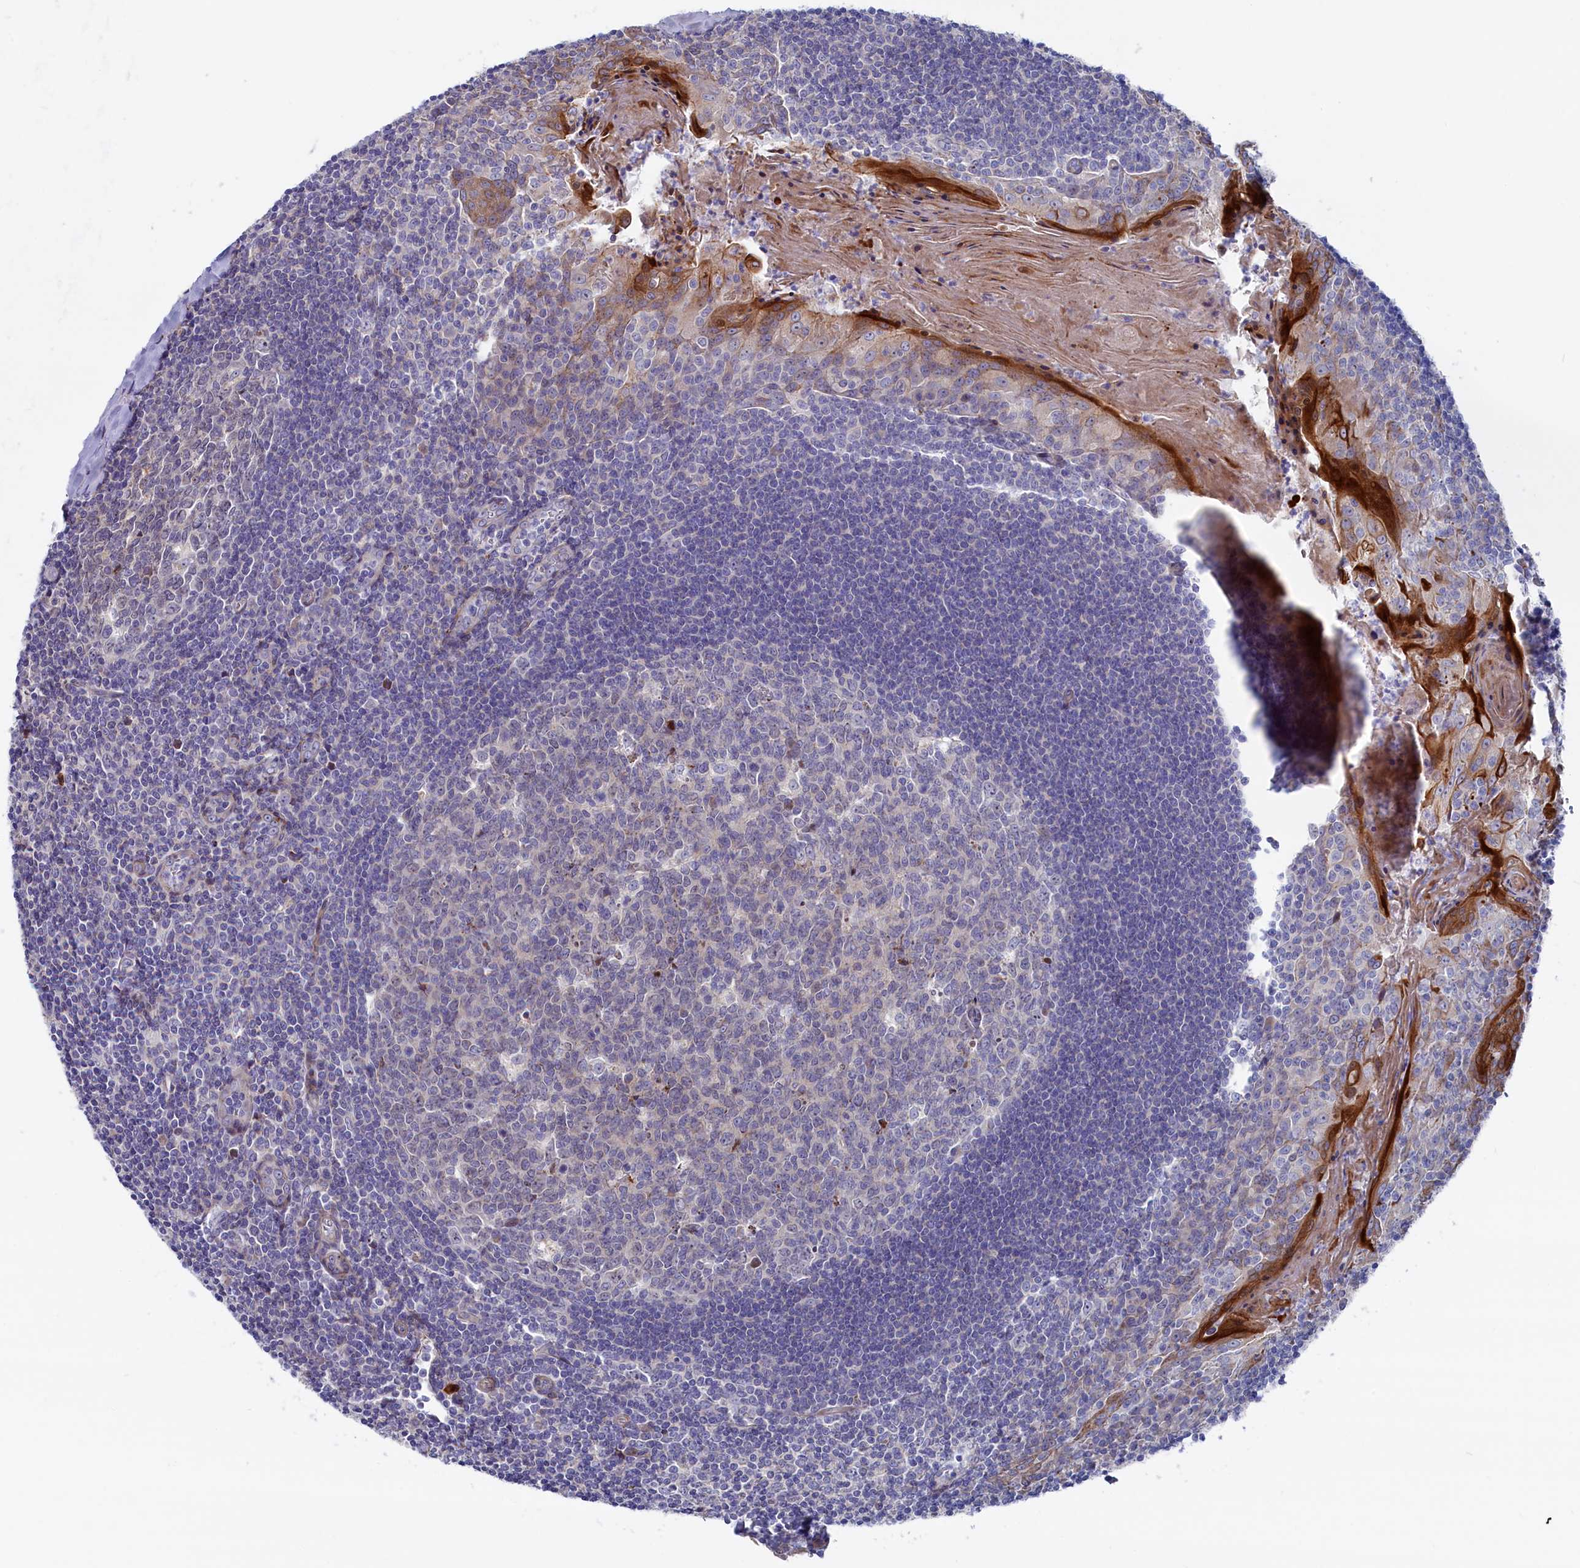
{"staining": {"intensity": "negative", "quantity": "none", "location": "none"}, "tissue": "tonsil", "cell_type": "Germinal center cells", "image_type": "normal", "snomed": [{"axis": "morphology", "description": "Normal tissue, NOS"}, {"axis": "topography", "description": "Tonsil"}], "caption": "Protein analysis of benign tonsil exhibits no significant positivity in germinal center cells.", "gene": "NUDT7", "patient": {"sex": "male", "age": 27}}